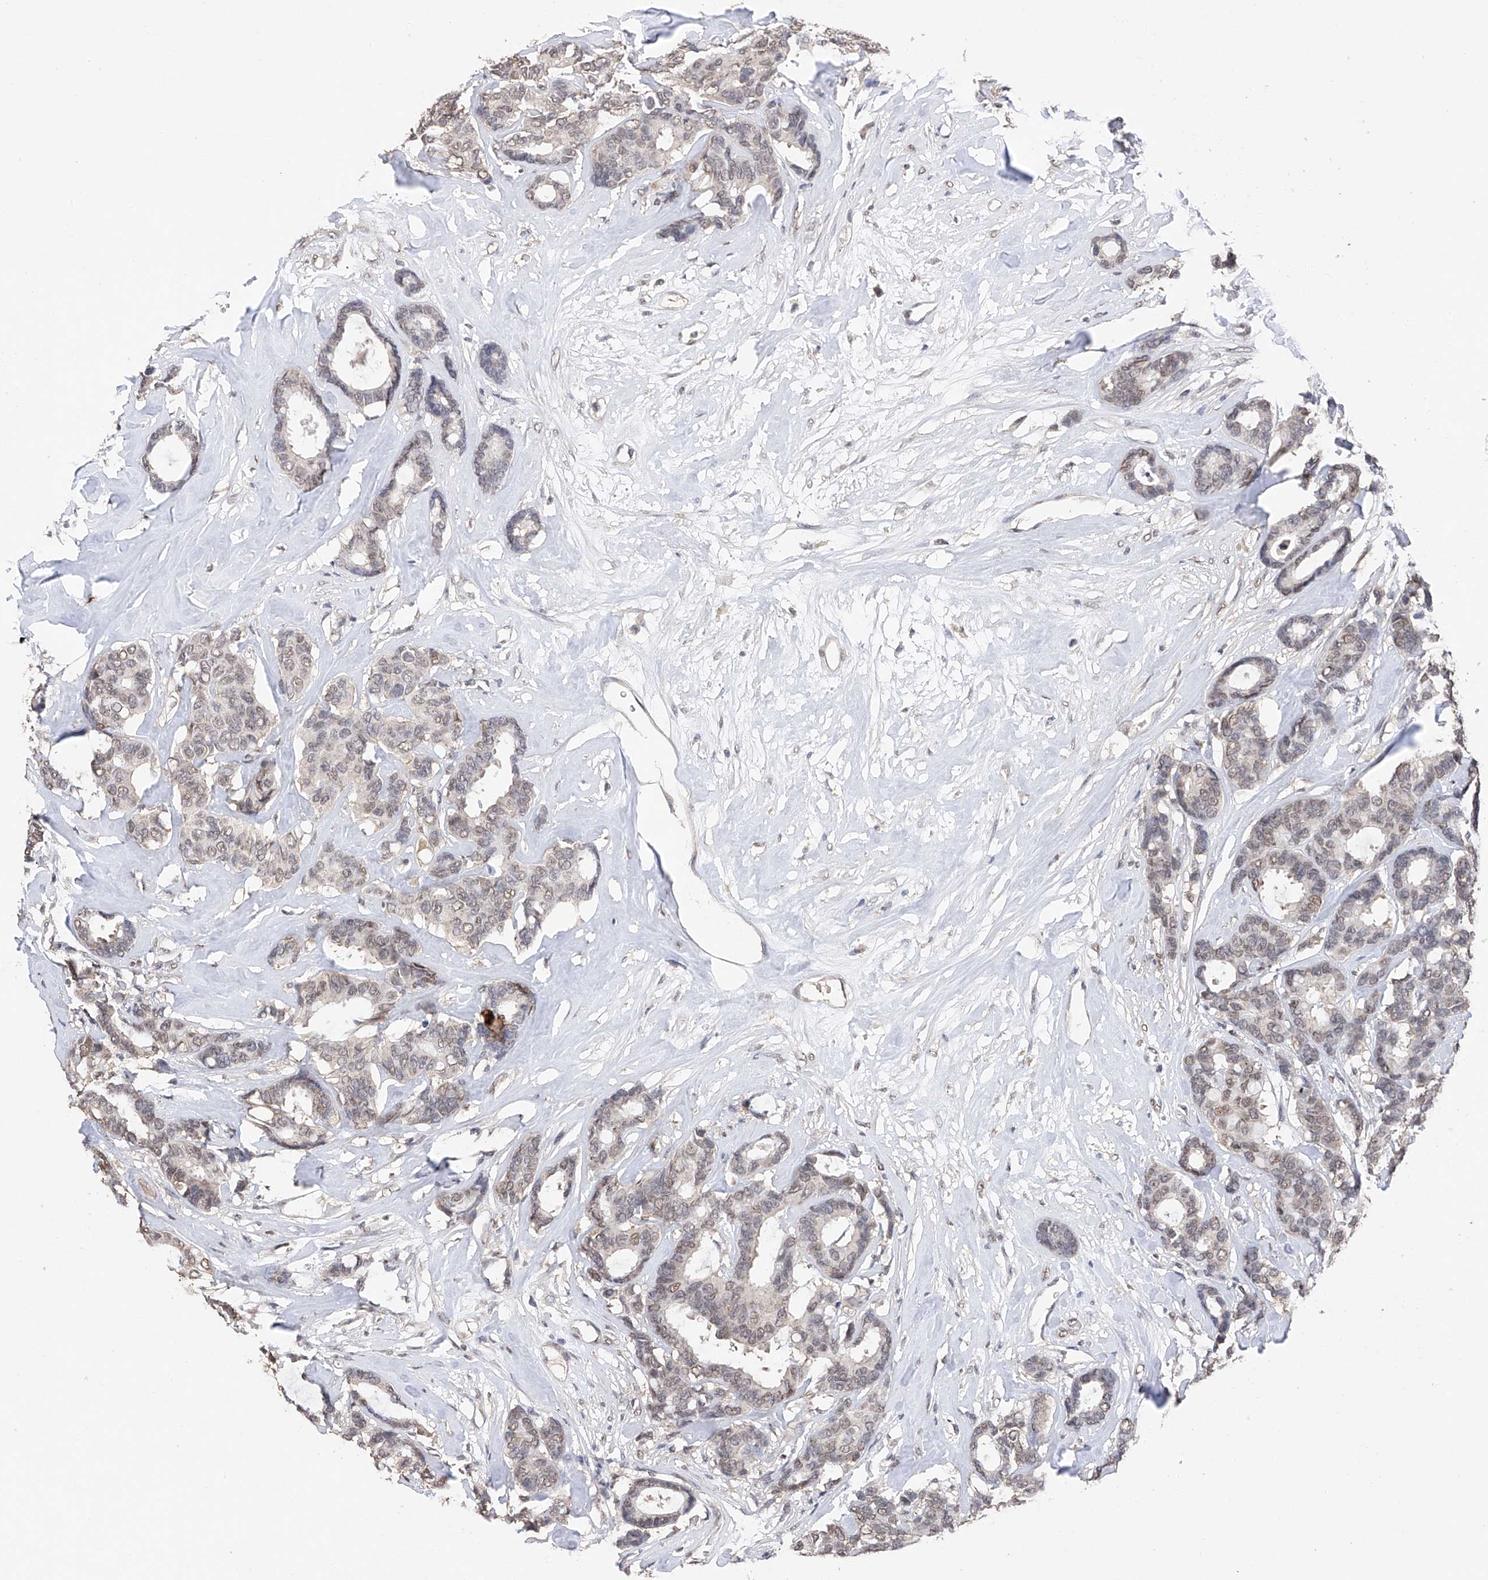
{"staining": {"intensity": "weak", "quantity": "25%-75%", "location": "nuclear"}, "tissue": "breast cancer", "cell_type": "Tumor cells", "image_type": "cancer", "snomed": [{"axis": "morphology", "description": "Duct carcinoma"}, {"axis": "topography", "description": "Breast"}], "caption": "Tumor cells show weak nuclear expression in about 25%-75% of cells in breast cancer (invasive ductal carcinoma).", "gene": "DMAP1", "patient": {"sex": "female", "age": 87}}